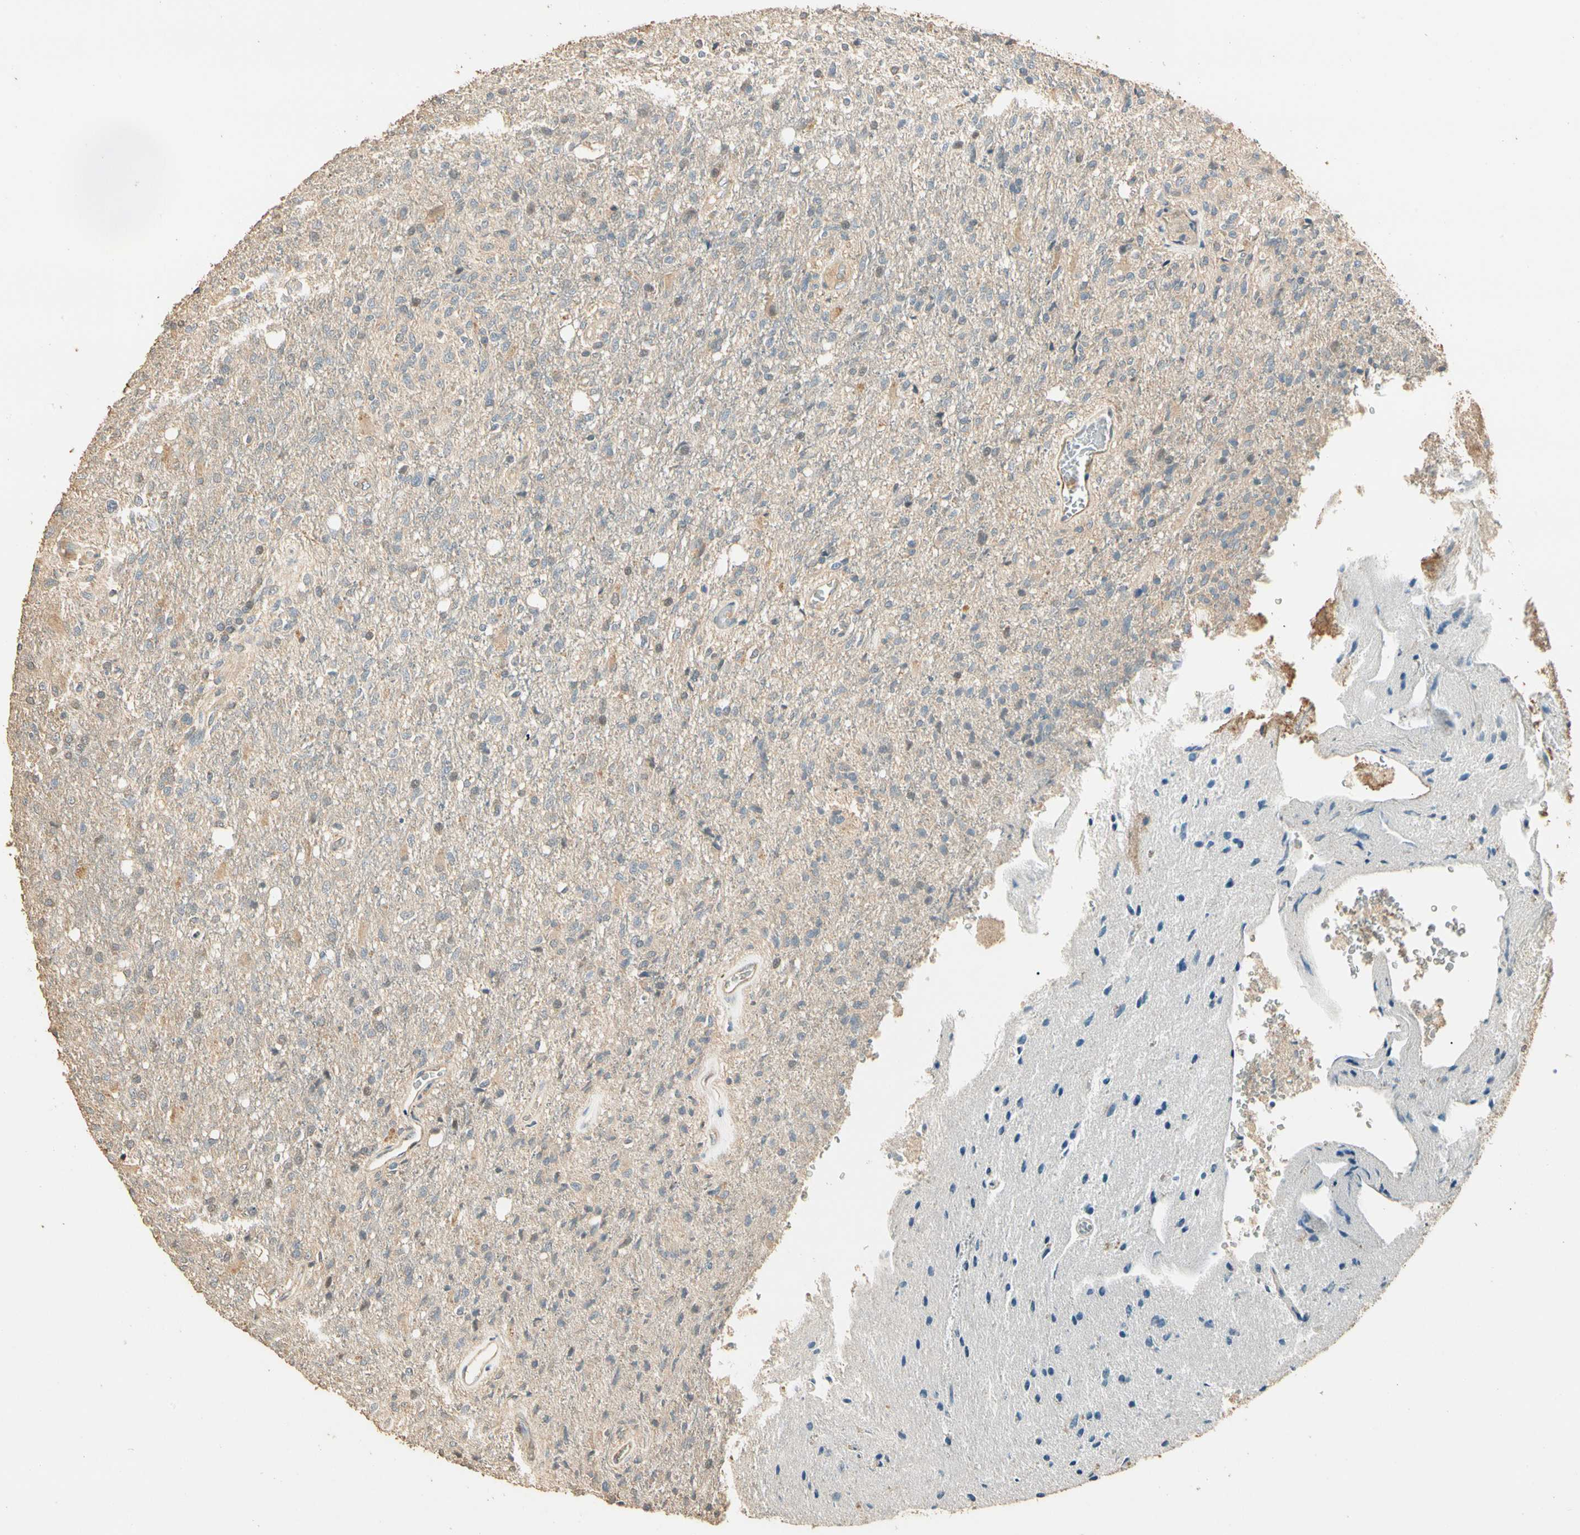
{"staining": {"intensity": "weak", "quantity": "25%-75%", "location": "cytoplasmic/membranous"}, "tissue": "glioma", "cell_type": "Tumor cells", "image_type": "cancer", "snomed": [{"axis": "morphology", "description": "Normal tissue, NOS"}, {"axis": "morphology", "description": "Glioma, malignant, High grade"}, {"axis": "topography", "description": "Cerebral cortex"}], "caption": "Brown immunohistochemical staining in malignant glioma (high-grade) shows weak cytoplasmic/membranous staining in approximately 25%-75% of tumor cells.", "gene": "CDH6", "patient": {"sex": "male", "age": 77}}